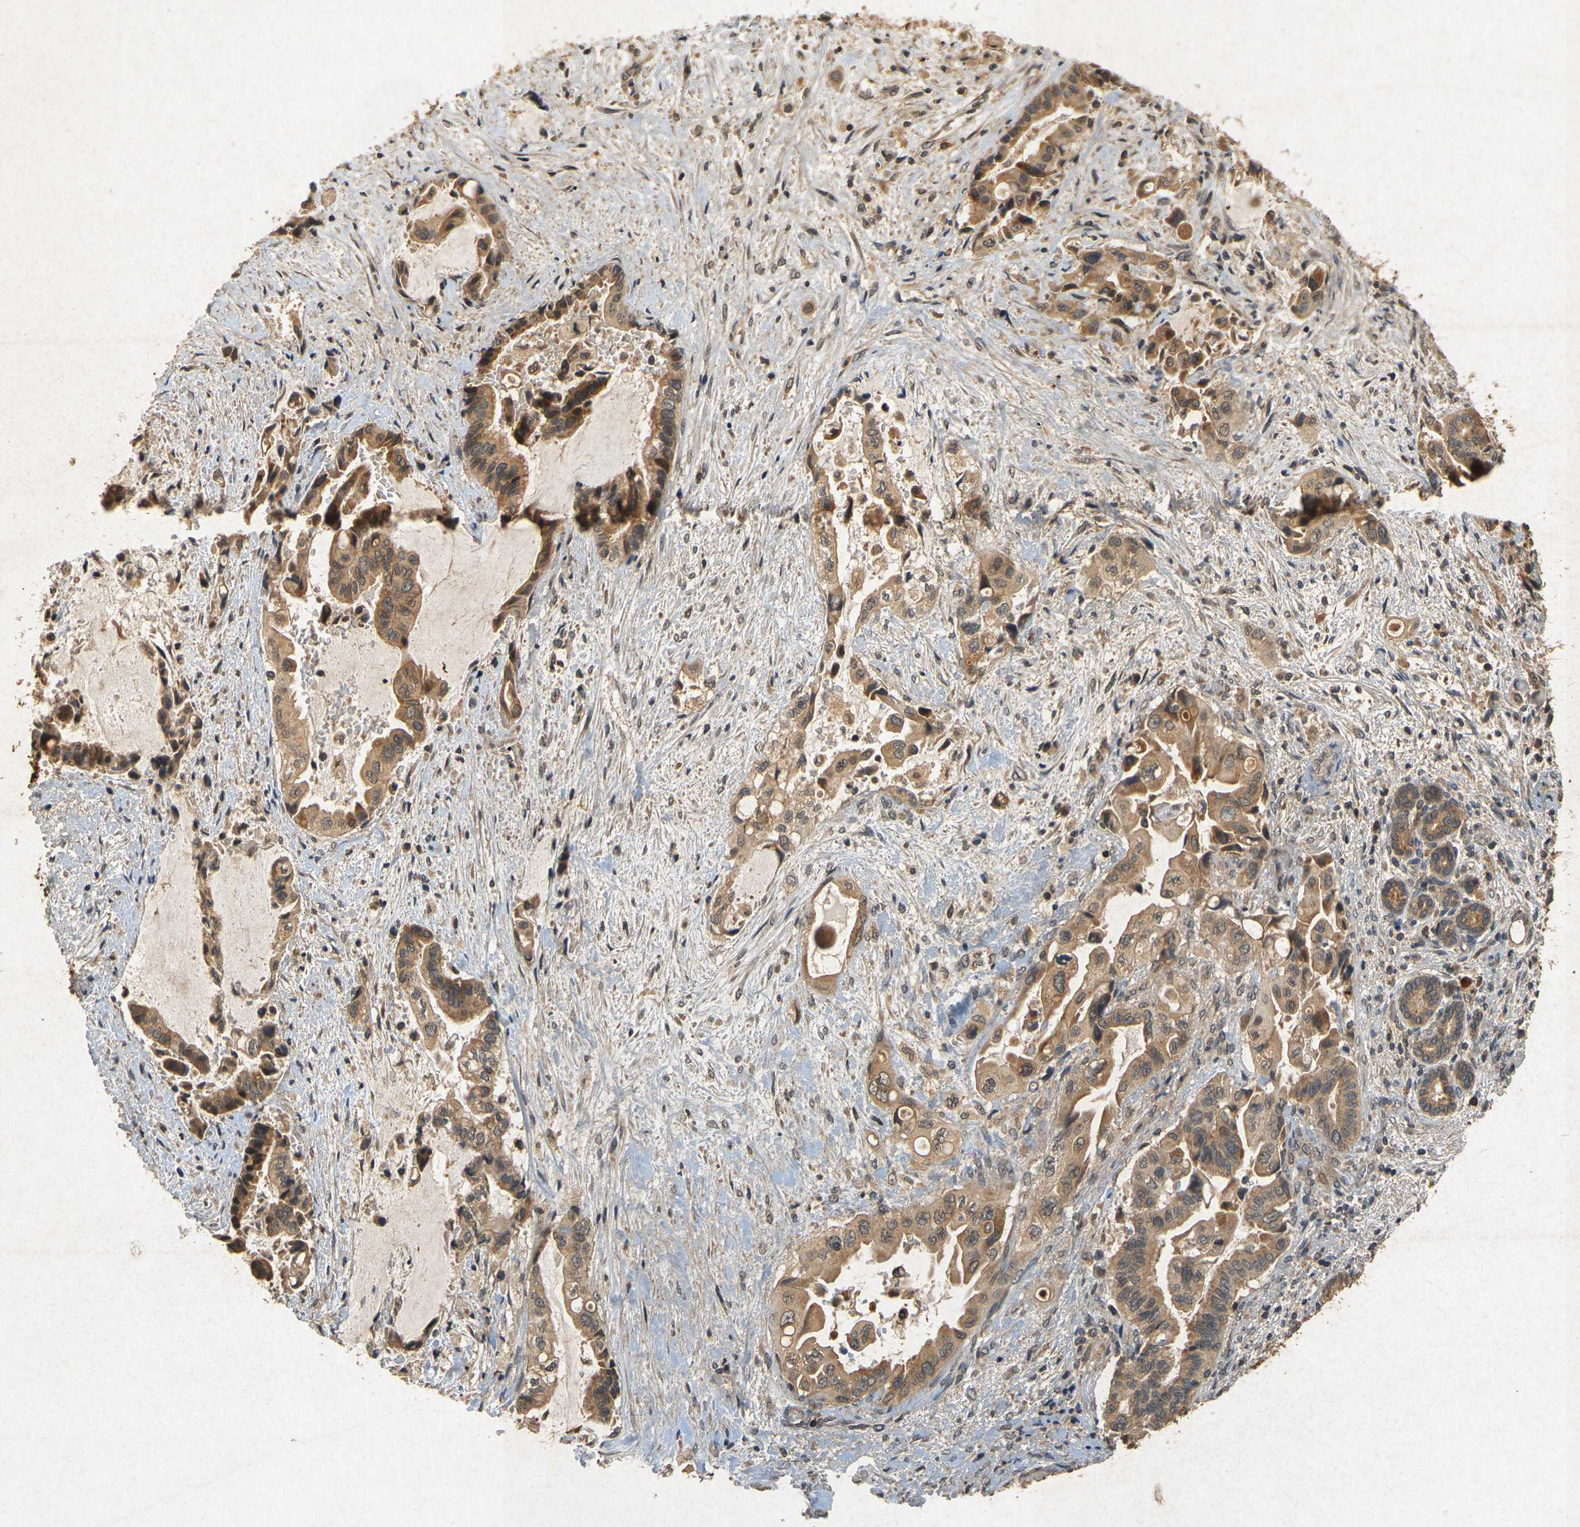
{"staining": {"intensity": "moderate", "quantity": ">75%", "location": "cytoplasmic/membranous"}, "tissue": "liver cancer", "cell_type": "Tumor cells", "image_type": "cancer", "snomed": [{"axis": "morphology", "description": "Cholangiocarcinoma"}, {"axis": "topography", "description": "Liver"}], "caption": "Liver cancer (cholangiocarcinoma) tissue reveals moderate cytoplasmic/membranous expression in about >75% of tumor cells The protein is shown in brown color, while the nuclei are stained blue.", "gene": "ERN1", "patient": {"sex": "female", "age": 61}}